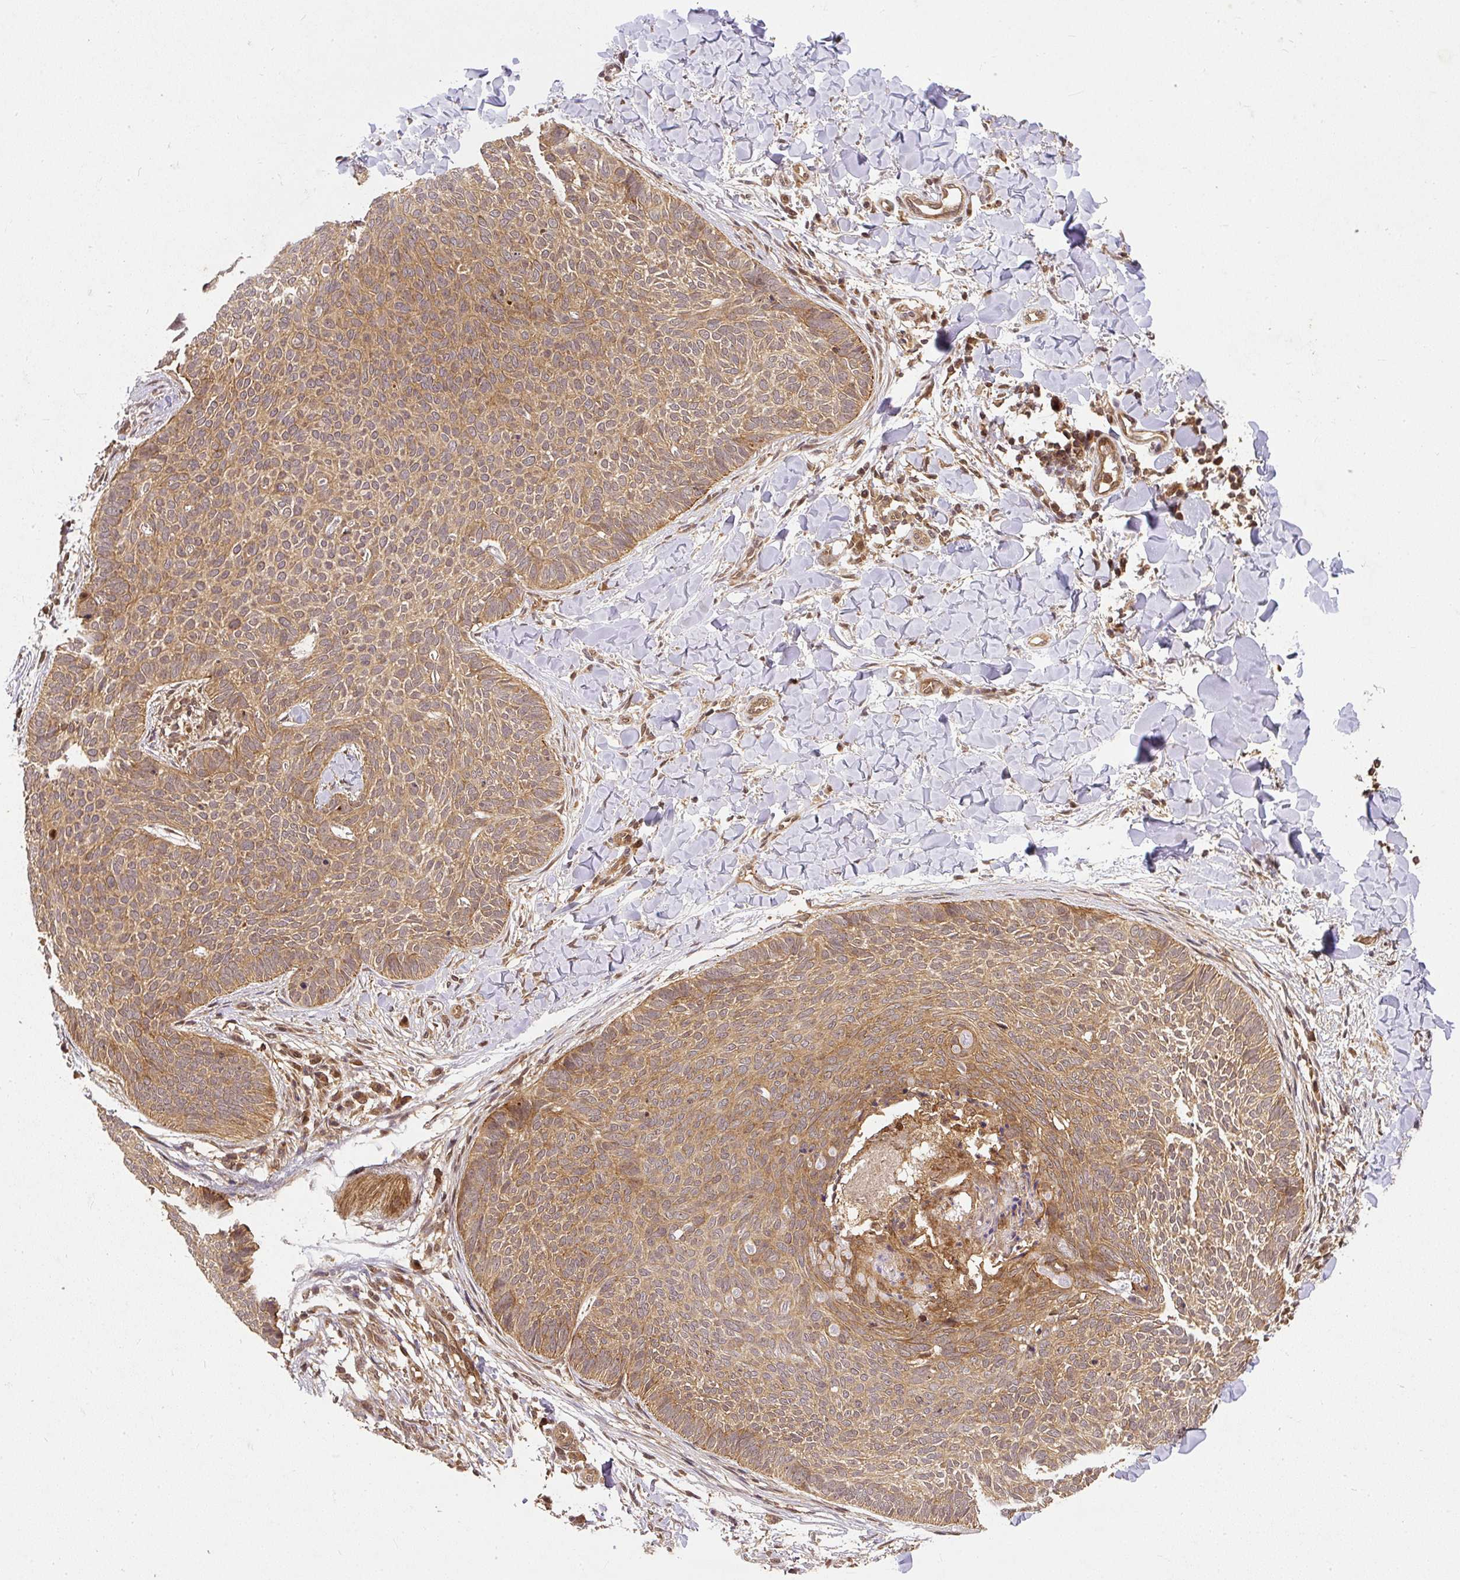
{"staining": {"intensity": "moderate", "quantity": ">75%", "location": "cytoplasmic/membranous"}, "tissue": "skin cancer", "cell_type": "Tumor cells", "image_type": "cancer", "snomed": [{"axis": "morphology", "description": "Normal tissue, NOS"}, {"axis": "morphology", "description": "Basal cell carcinoma"}, {"axis": "topography", "description": "Skin"}], "caption": "IHC image of human skin basal cell carcinoma stained for a protein (brown), which exhibits medium levels of moderate cytoplasmic/membranous positivity in about >75% of tumor cells.", "gene": "PSMD1", "patient": {"sex": "male", "age": 50}}